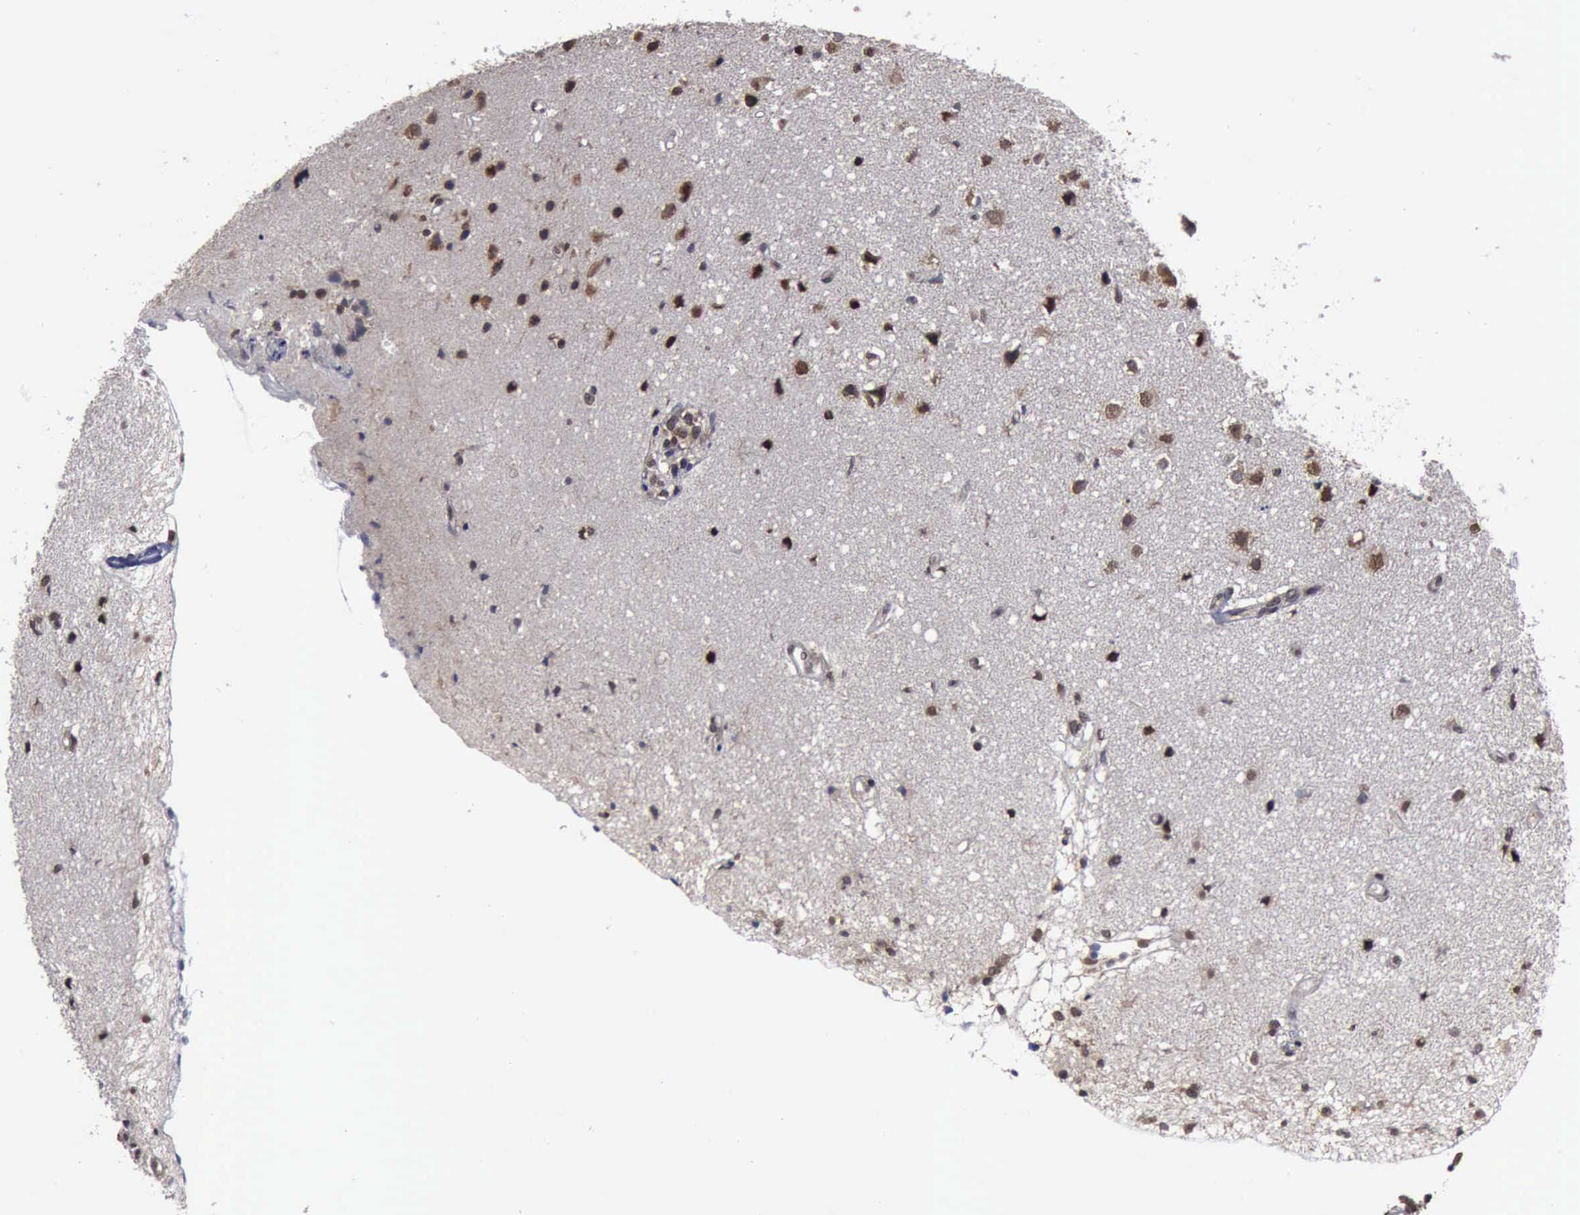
{"staining": {"intensity": "moderate", "quantity": ">75%", "location": "nuclear"}, "tissue": "glioma", "cell_type": "Tumor cells", "image_type": "cancer", "snomed": [{"axis": "morphology", "description": "Glioma, malignant, High grade"}, {"axis": "topography", "description": "Brain"}], "caption": "This is a micrograph of immunohistochemistry (IHC) staining of malignant glioma (high-grade), which shows moderate staining in the nuclear of tumor cells.", "gene": "RTCB", "patient": {"sex": "male", "age": 66}}